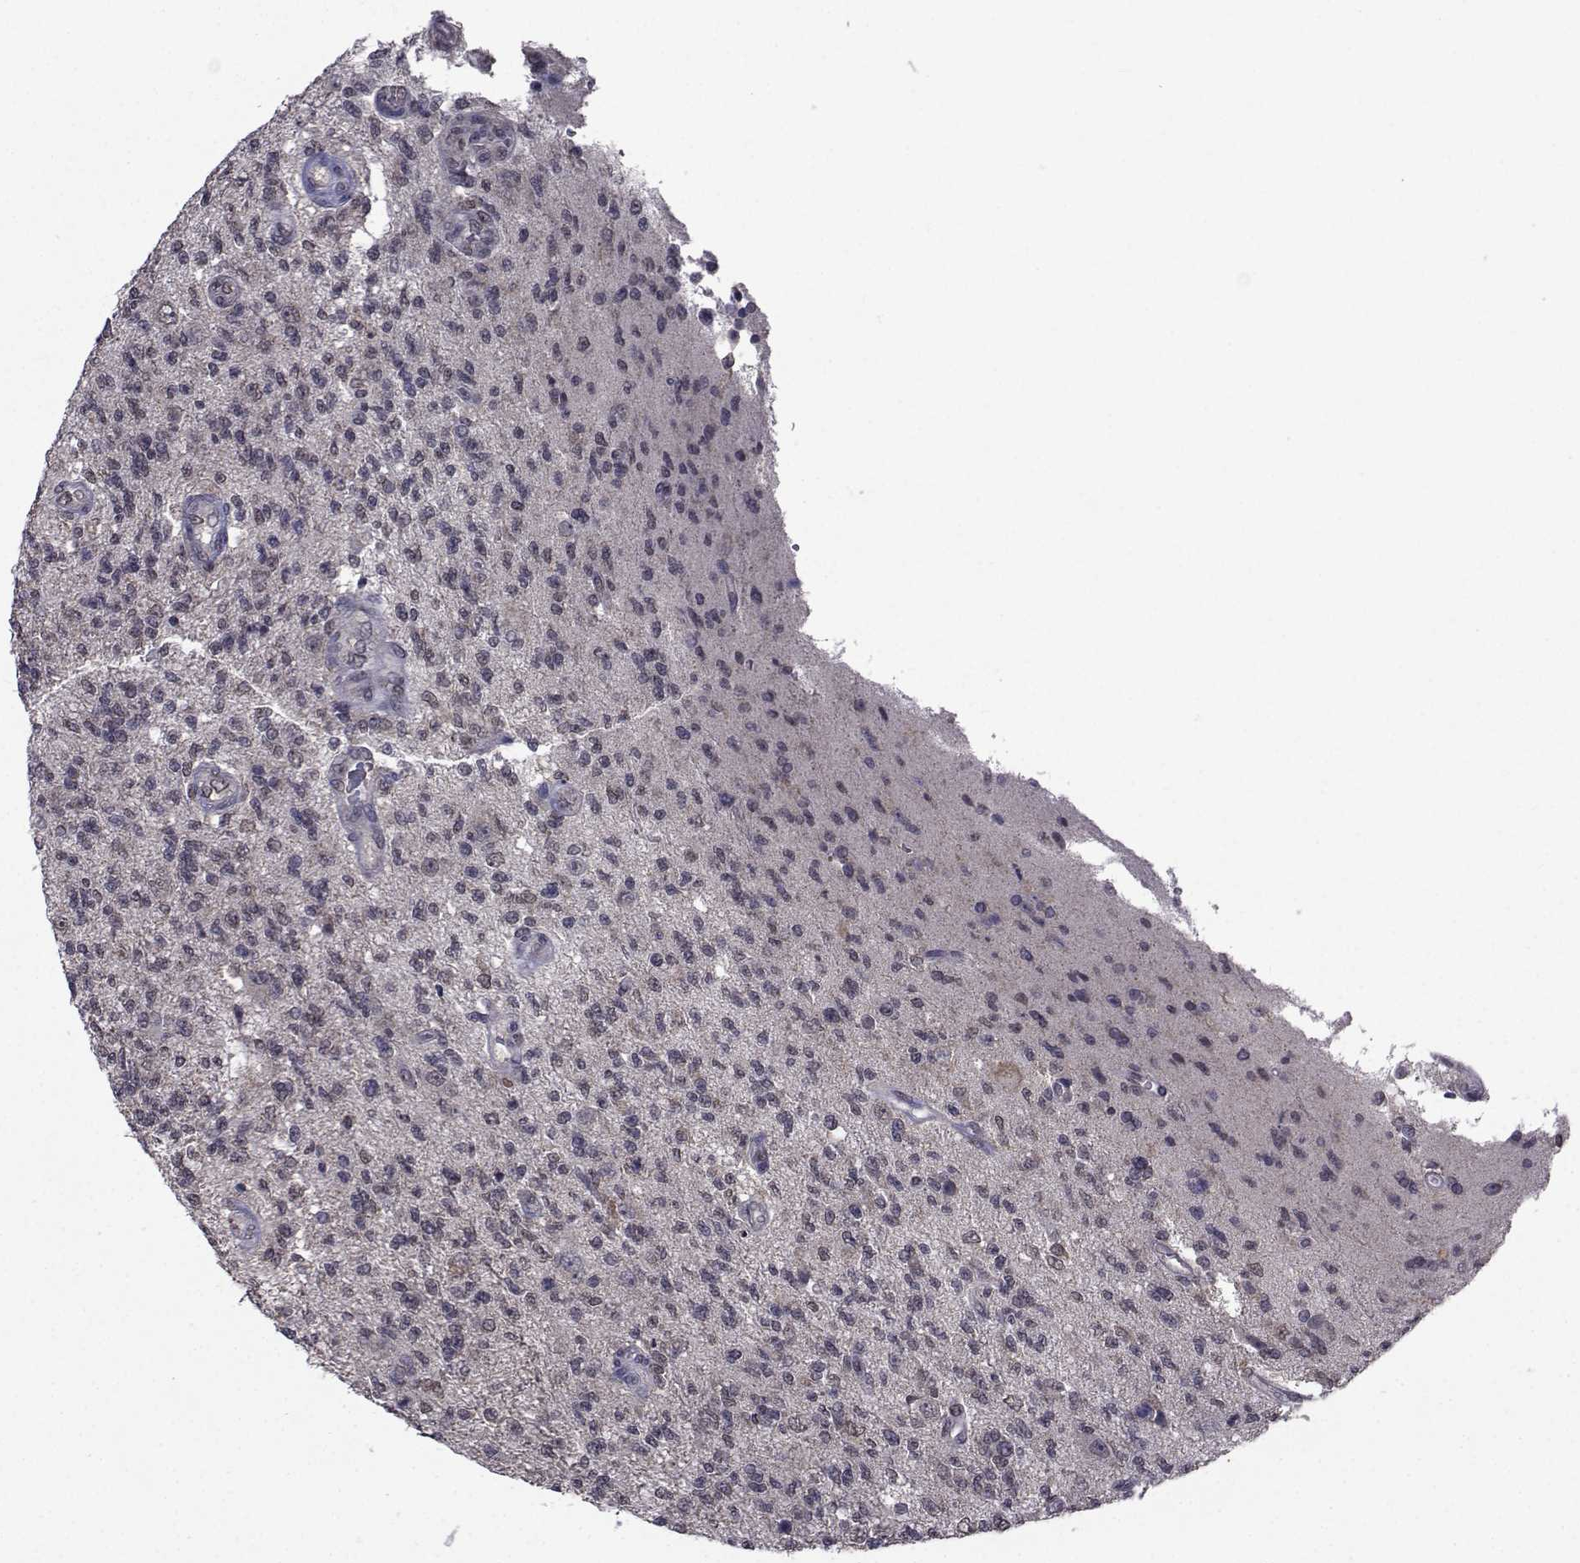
{"staining": {"intensity": "negative", "quantity": "none", "location": "none"}, "tissue": "glioma", "cell_type": "Tumor cells", "image_type": "cancer", "snomed": [{"axis": "morphology", "description": "Glioma, malignant, High grade"}, {"axis": "topography", "description": "Brain"}], "caption": "Immunohistochemistry (IHC) image of human malignant high-grade glioma stained for a protein (brown), which displays no expression in tumor cells.", "gene": "CYP2S1", "patient": {"sex": "male", "age": 56}}